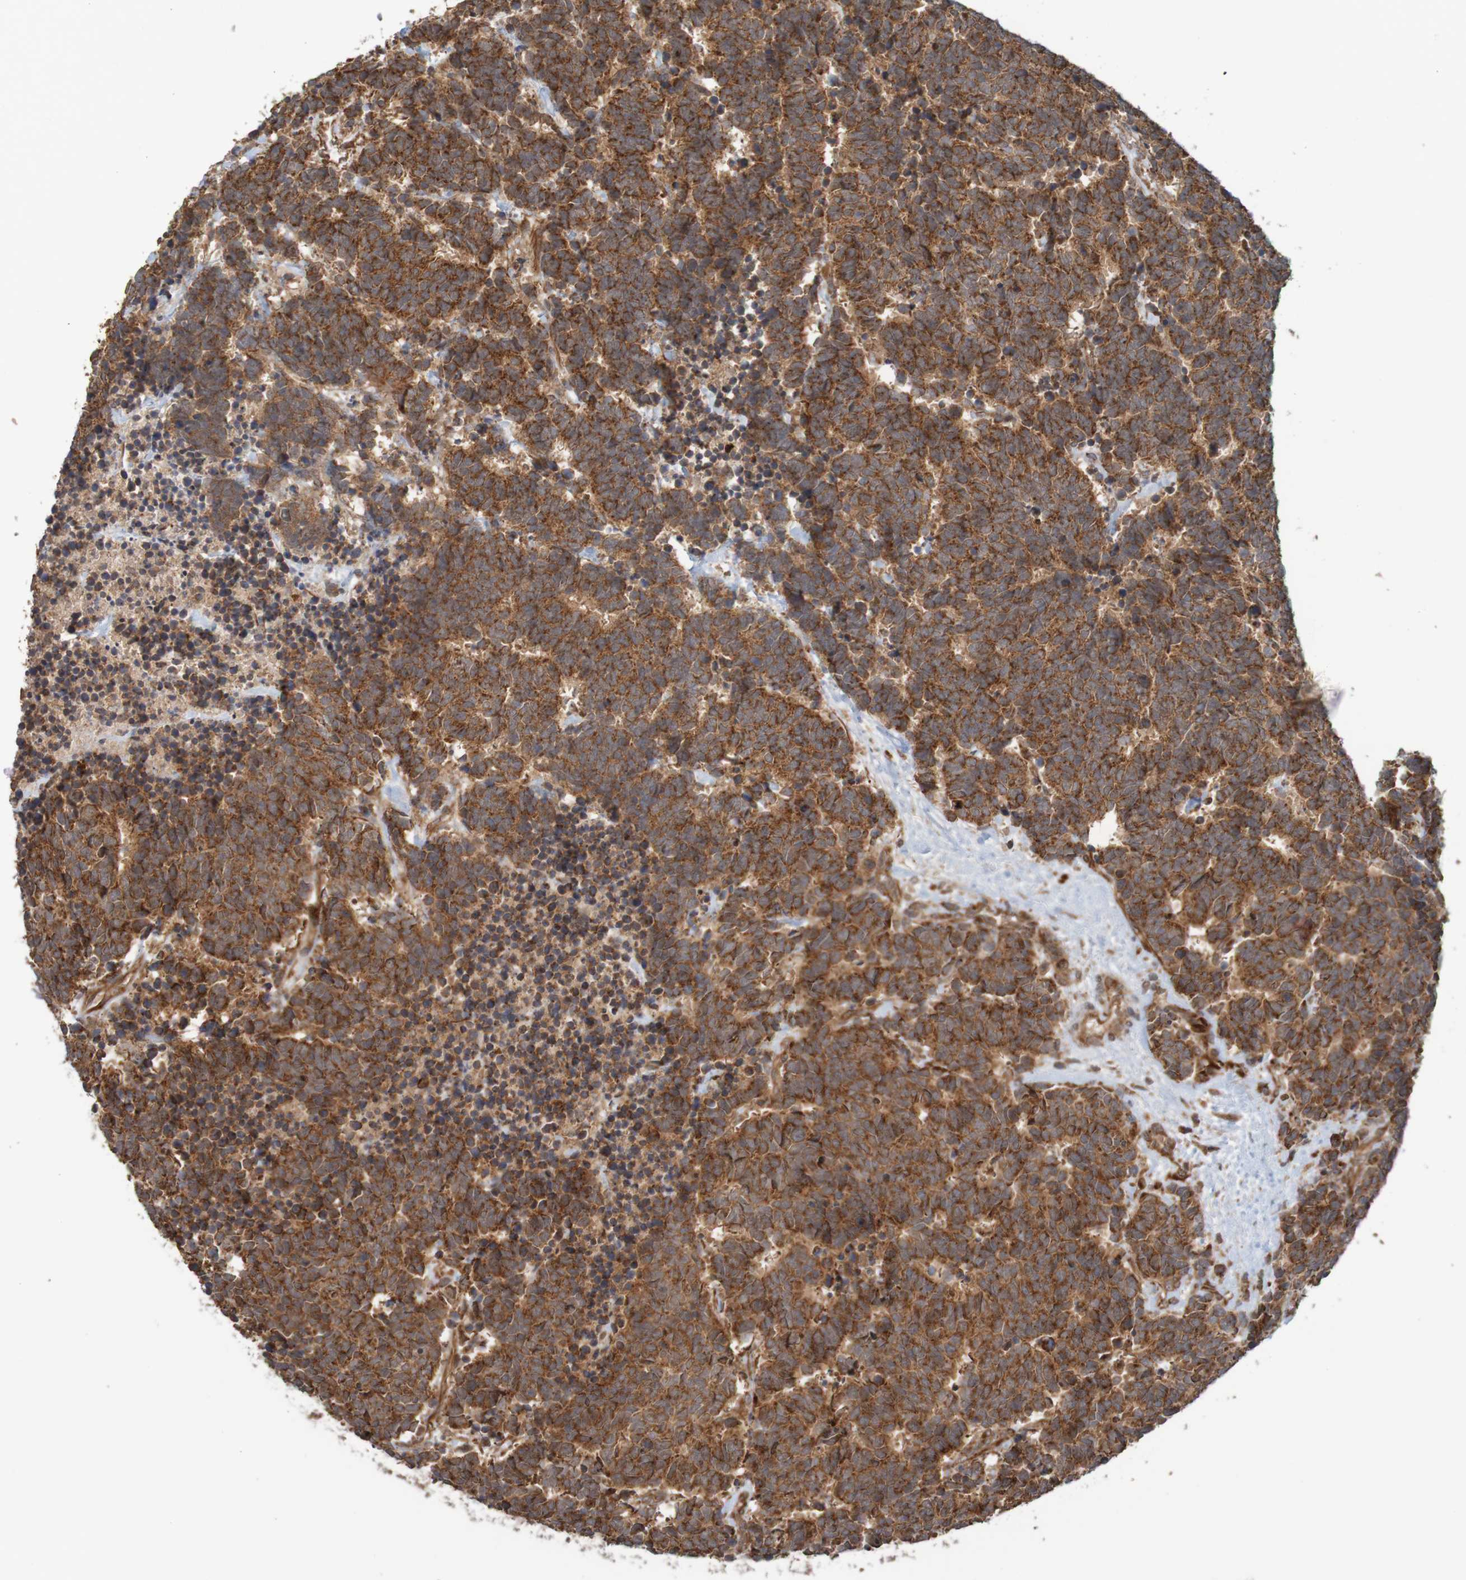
{"staining": {"intensity": "strong", "quantity": ">75%", "location": "cytoplasmic/membranous"}, "tissue": "carcinoid", "cell_type": "Tumor cells", "image_type": "cancer", "snomed": [{"axis": "morphology", "description": "Carcinoma, NOS"}, {"axis": "morphology", "description": "Carcinoid, malignant, NOS"}, {"axis": "topography", "description": "Urinary bladder"}], "caption": "A brown stain labels strong cytoplasmic/membranous expression of a protein in human carcinoid tumor cells.", "gene": "MRPL52", "patient": {"sex": "male", "age": 57}}